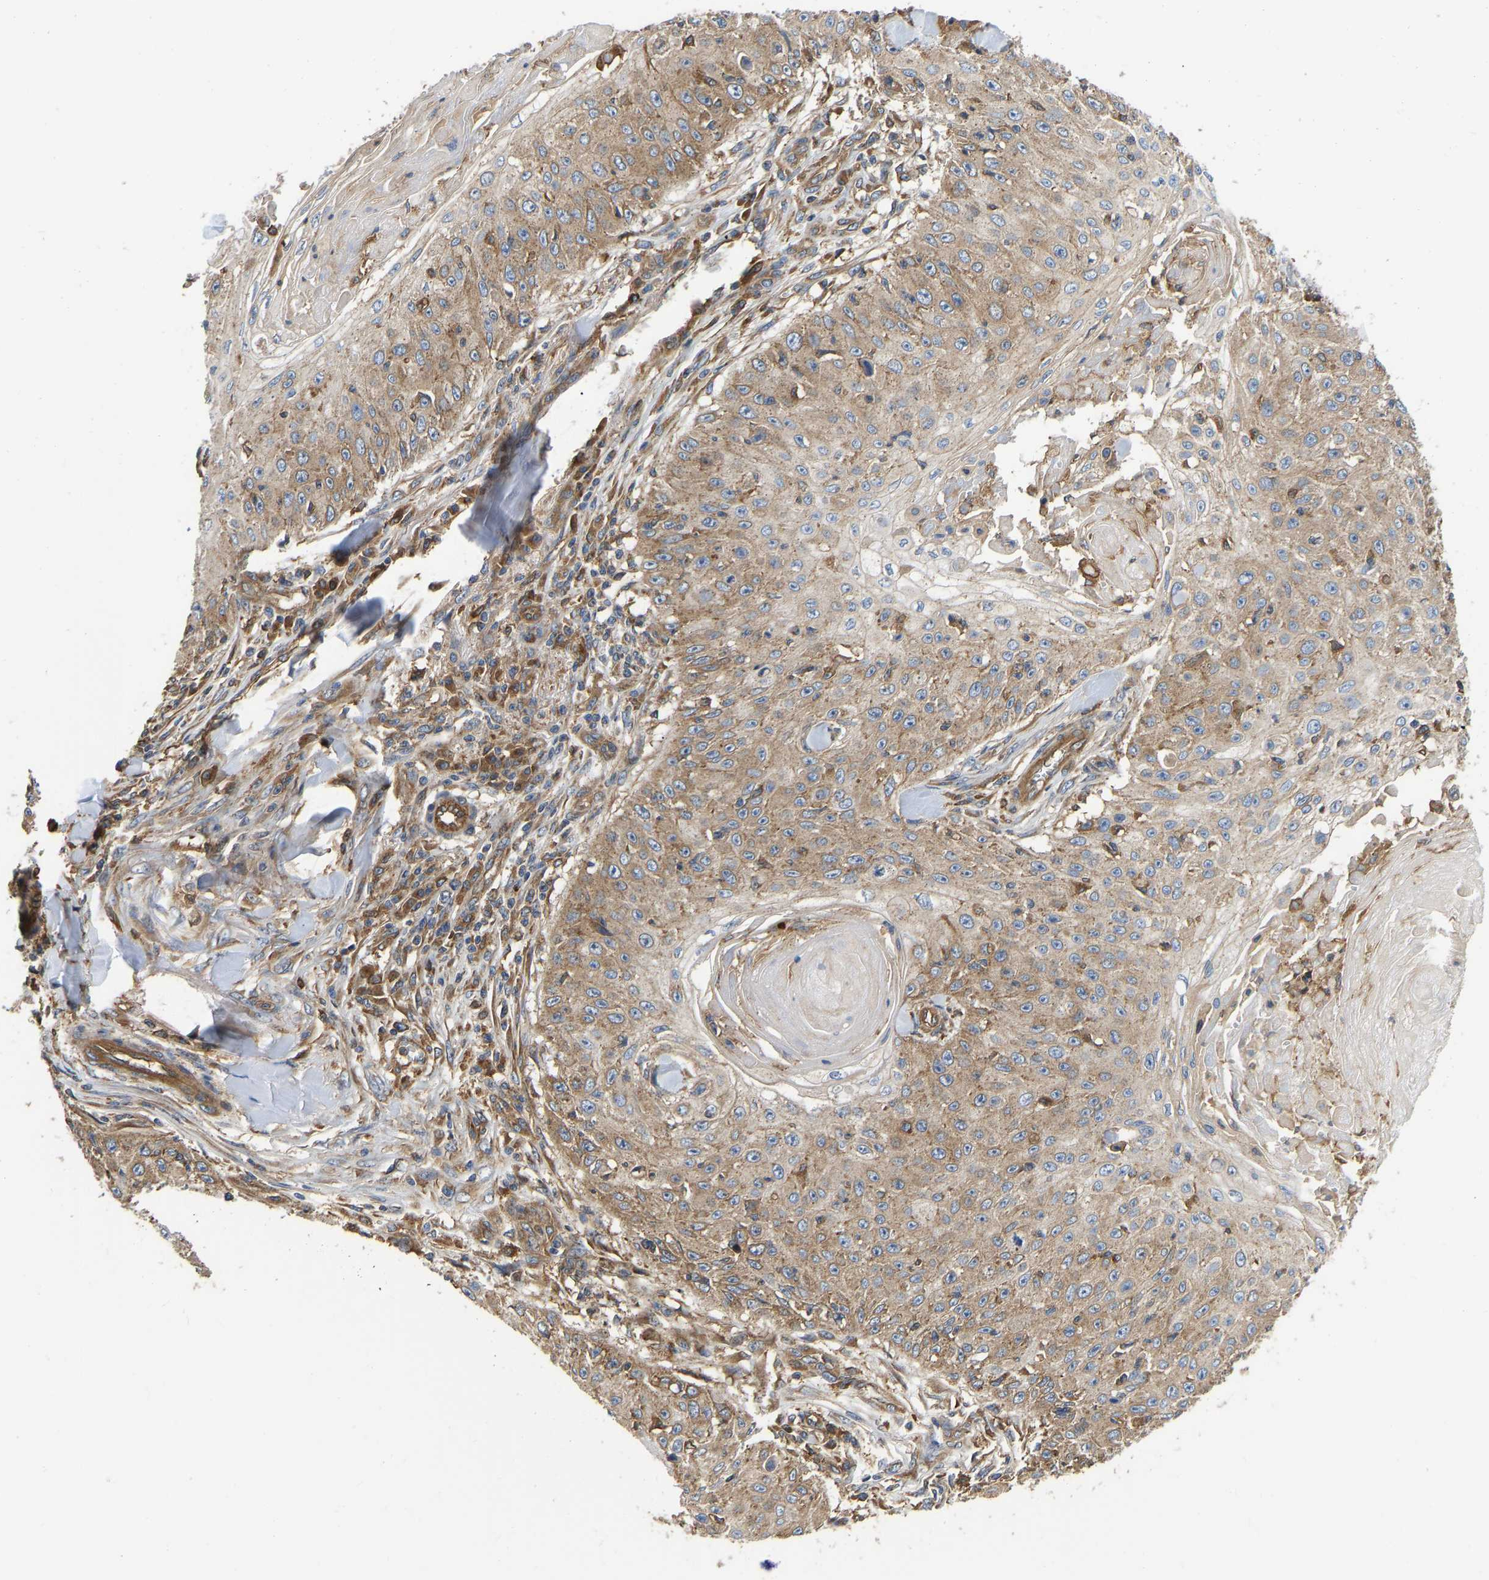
{"staining": {"intensity": "moderate", "quantity": "25%-75%", "location": "cytoplasmic/membranous"}, "tissue": "skin cancer", "cell_type": "Tumor cells", "image_type": "cancer", "snomed": [{"axis": "morphology", "description": "Squamous cell carcinoma, NOS"}, {"axis": "topography", "description": "Skin"}], "caption": "Skin cancer was stained to show a protein in brown. There is medium levels of moderate cytoplasmic/membranous expression in approximately 25%-75% of tumor cells. Nuclei are stained in blue.", "gene": "FLNB", "patient": {"sex": "male", "age": 86}}